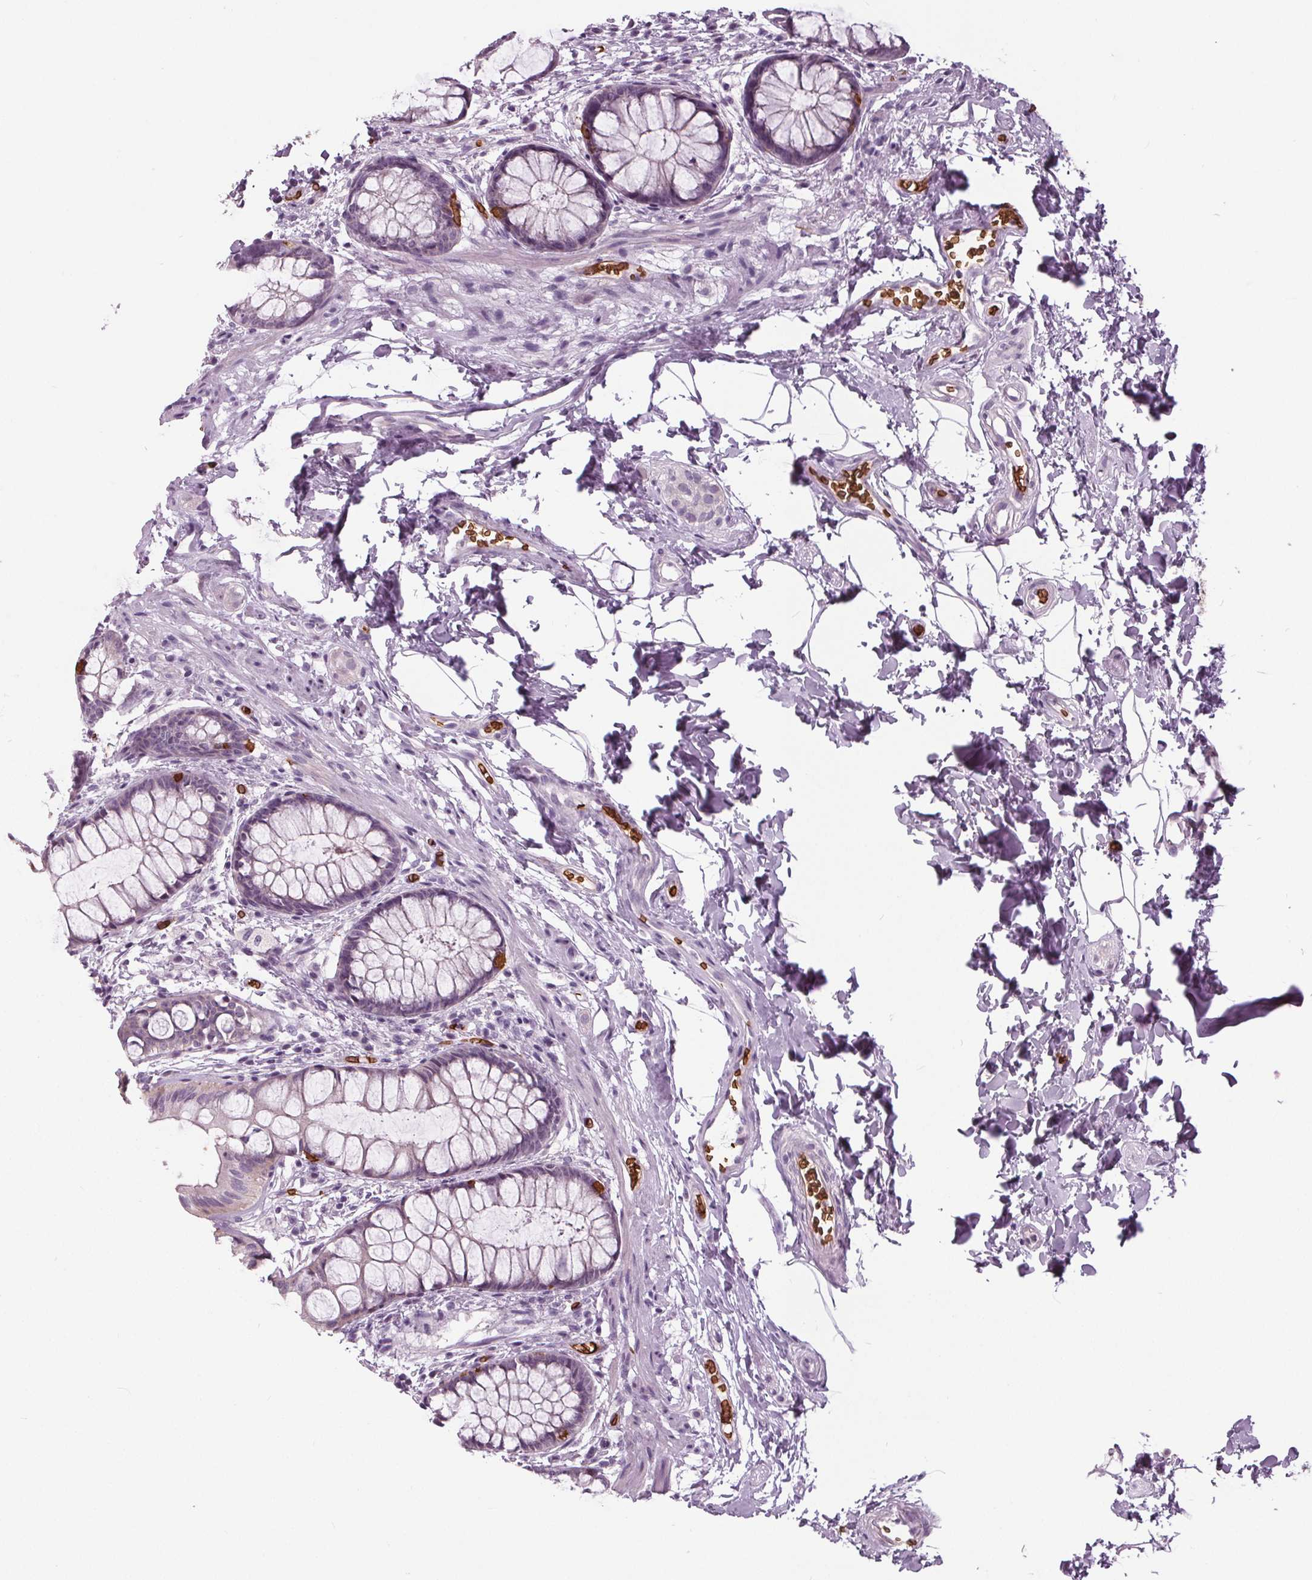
{"staining": {"intensity": "negative", "quantity": "none", "location": "none"}, "tissue": "rectum", "cell_type": "Glandular cells", "image_type": "normal", "snomed": [{"axis": "morphology", "description": "Normal tissue, NOS"}, {"axis": "topography", "description": "Rectum"}], "caption": "The micrograph reveals no staining of glandular cells in benign rectum. Nuclei are stained in blue.", "gene": "SLC4A1", "patient": {"sex": "female", "age": 62}}